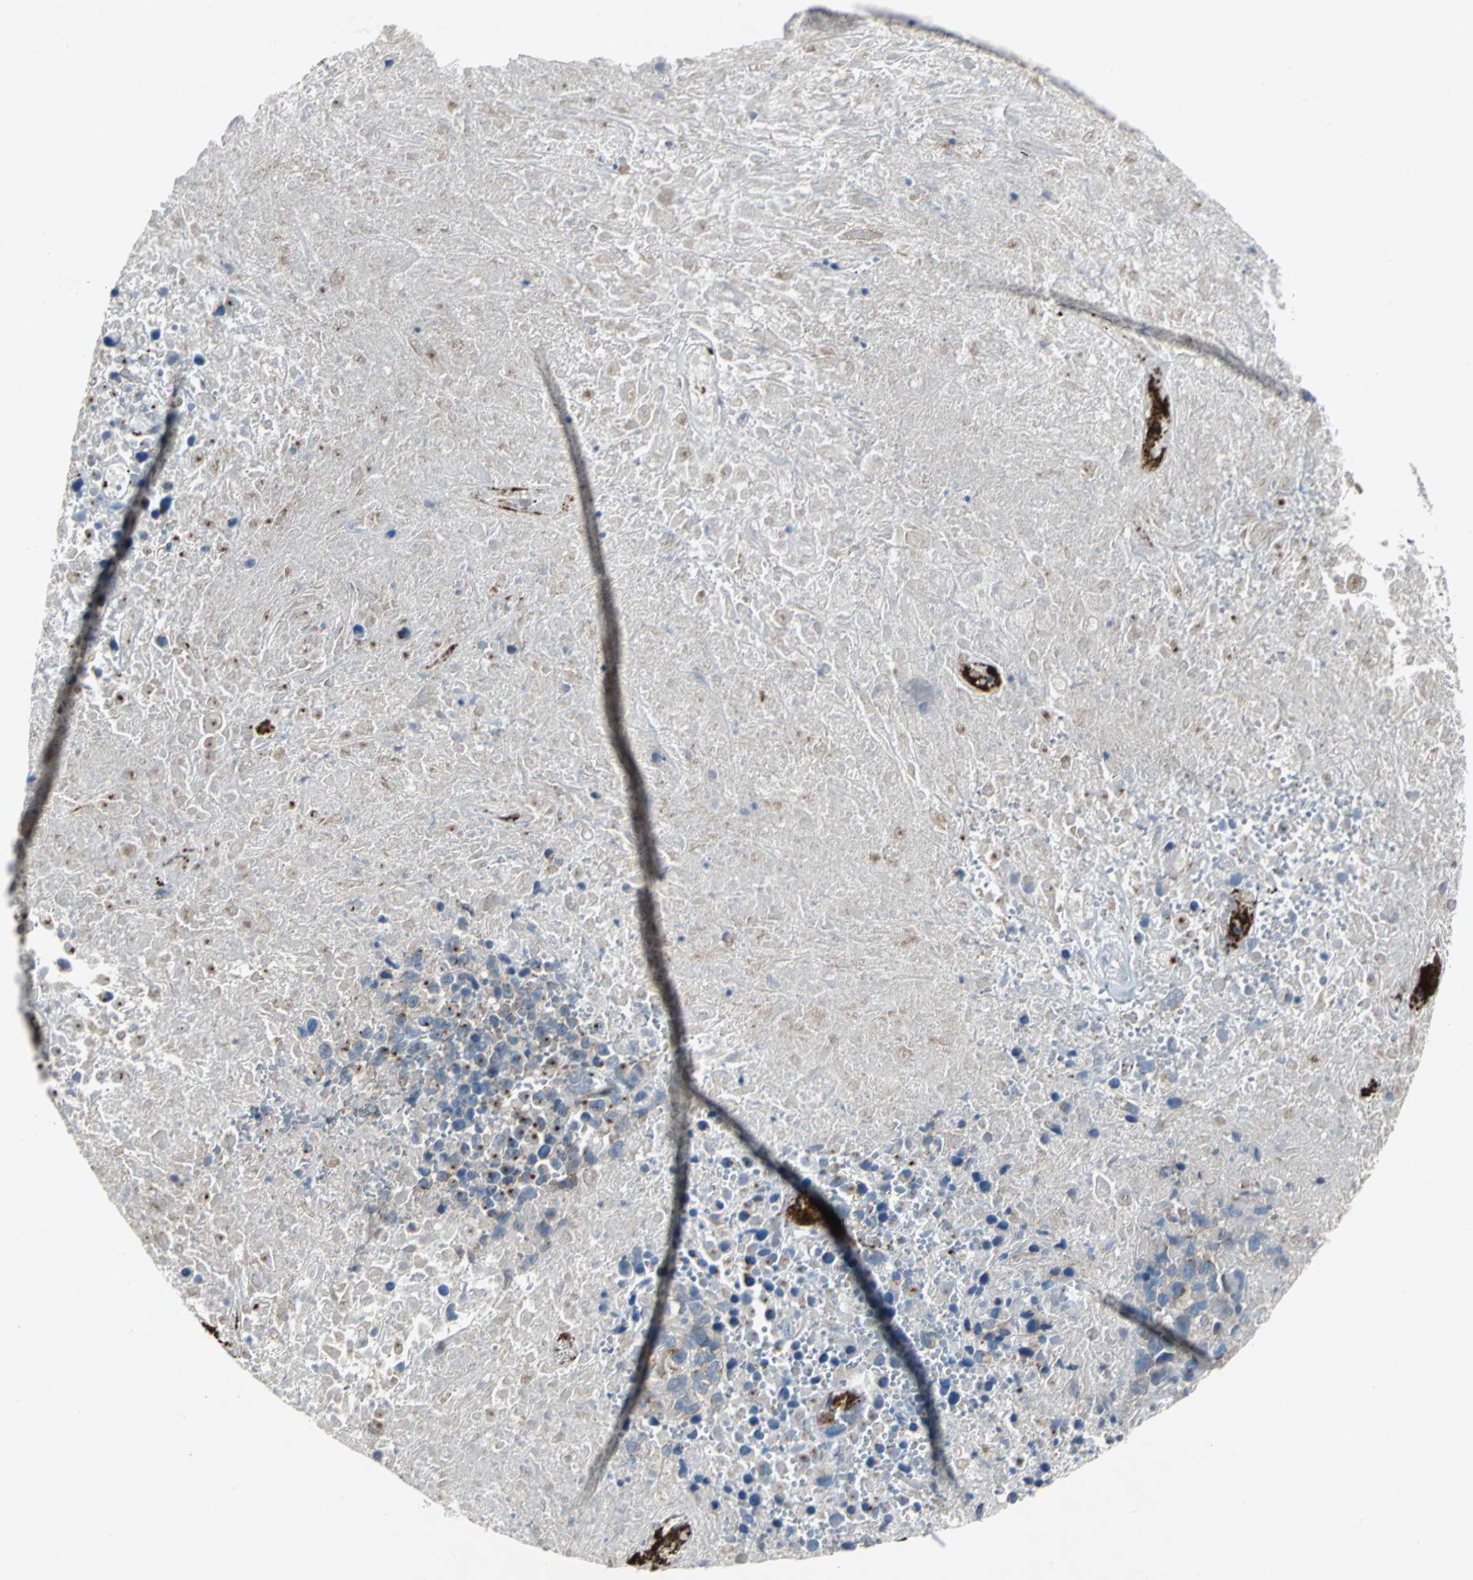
{"staining": {"intensity": "moderate", "quantity": "25%-75%", "location": "cytoplasmic/membranous"}, "tissue": "melanoma", "cell_type": "Tumor cells", "image_type": "cancer", "snomed": [{"axis": "morphology", "description": "Malignant melanoma, Metastatic site"}, {"axis": "topography", "description": "Cerebral cortex"}], "caption": "Protein staining exhibits moderate cytoplasmic/membranous positivity in approximately 25%-75% of tumor cells in malignant melanoma (metastatic site).", "gene": "SELP", "patient": {"sex": "female", "age": 52}}